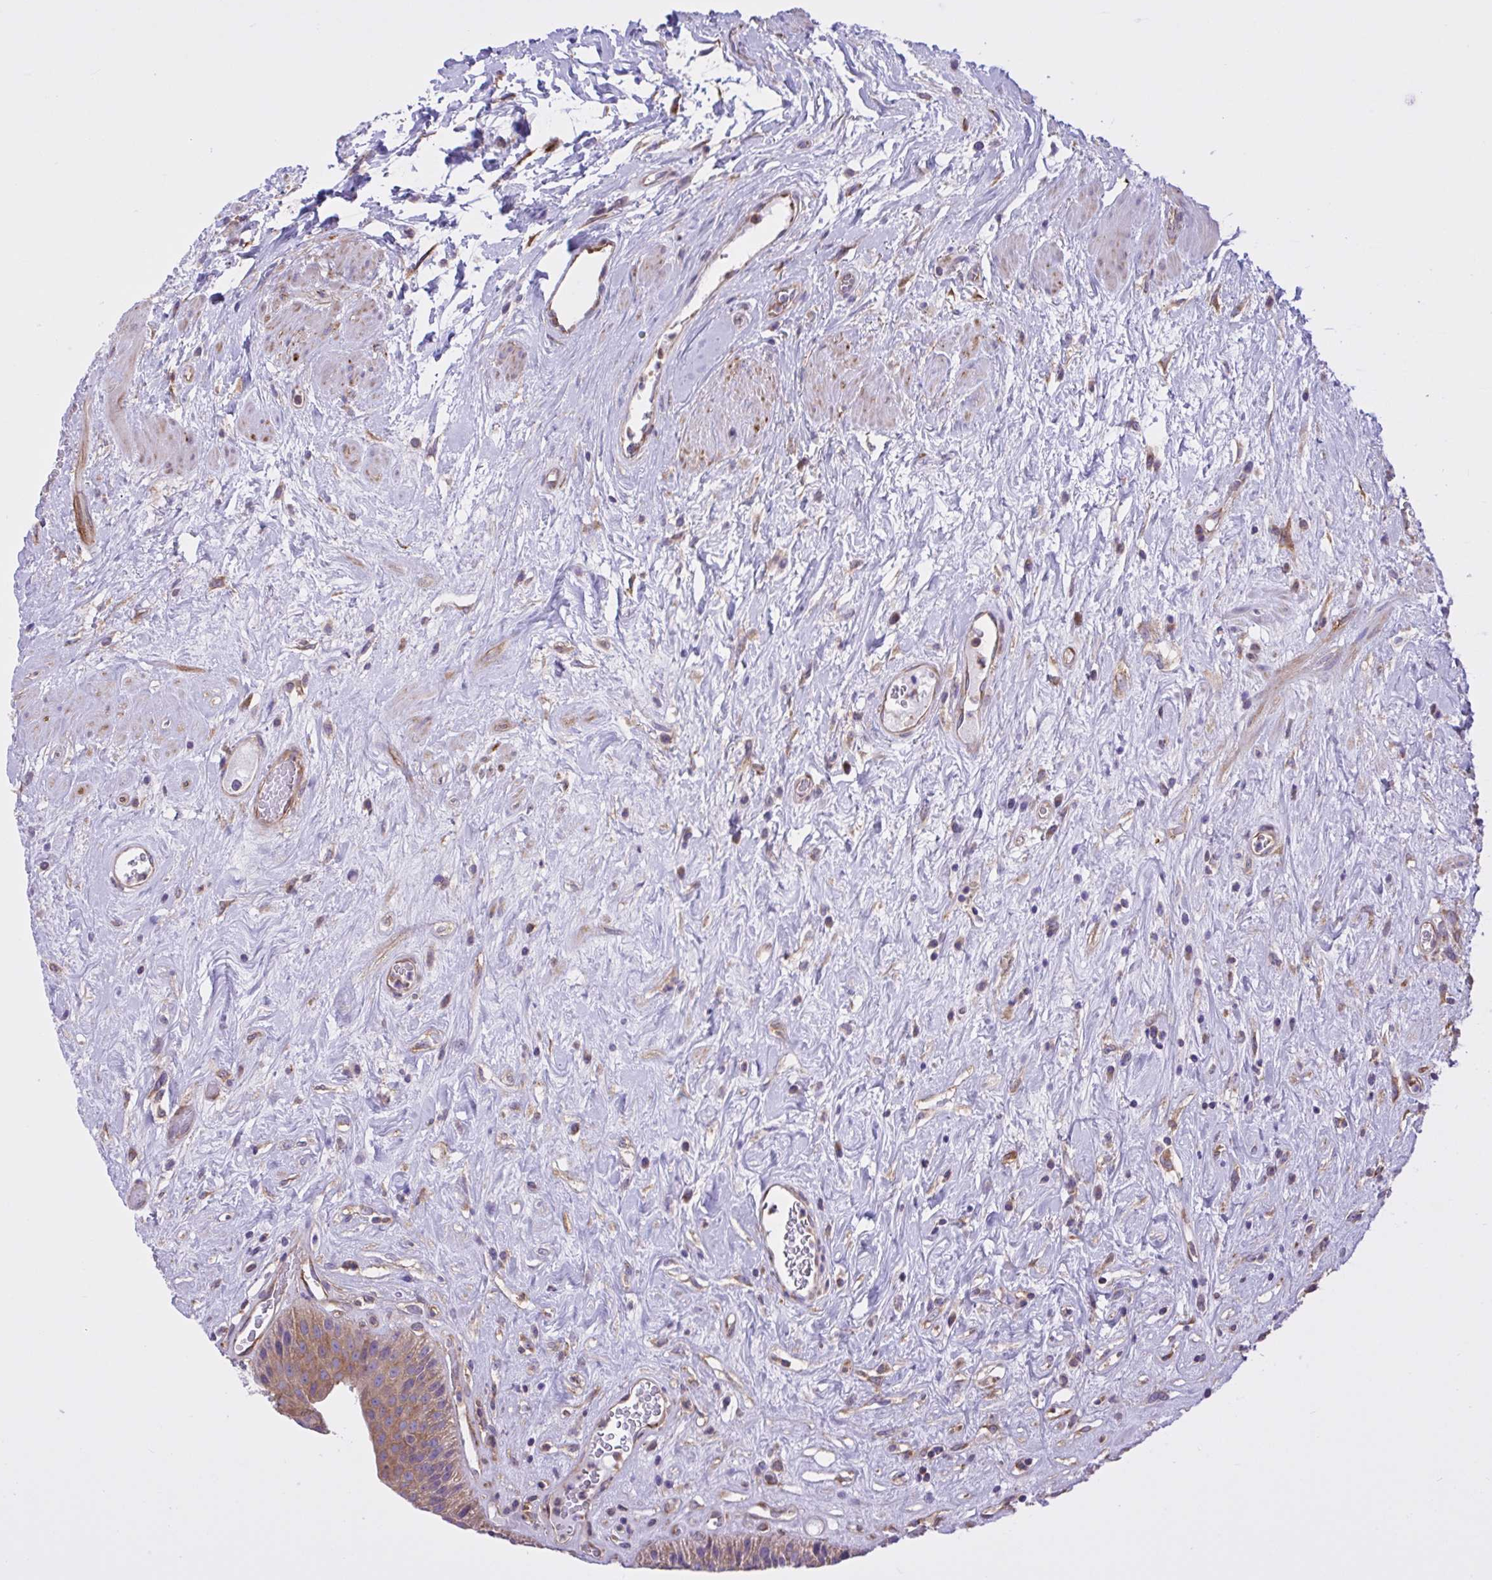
{"staining": {"intensity": "moderate", "quantity": ">75%", "location": "cytoplasmic/membranous"}, "tissue": "urinary bladder", "cell_type": "Urothelial cells", "image_type": "normal", "snomed": [{"axis": "morphology", "description": "Normal tissue, NOS"}, {"axis": "topography", "description": "Urinary bladder"}], "caption": "Immunohistochemical staining of benign human urinary bladder exhibits >75% levels of moderate cytoplasmic/membranous protein expression in about >75% of urothelial cells.", "gene": "OR51M1", "patient": {"sex": "female", "age": 56}}